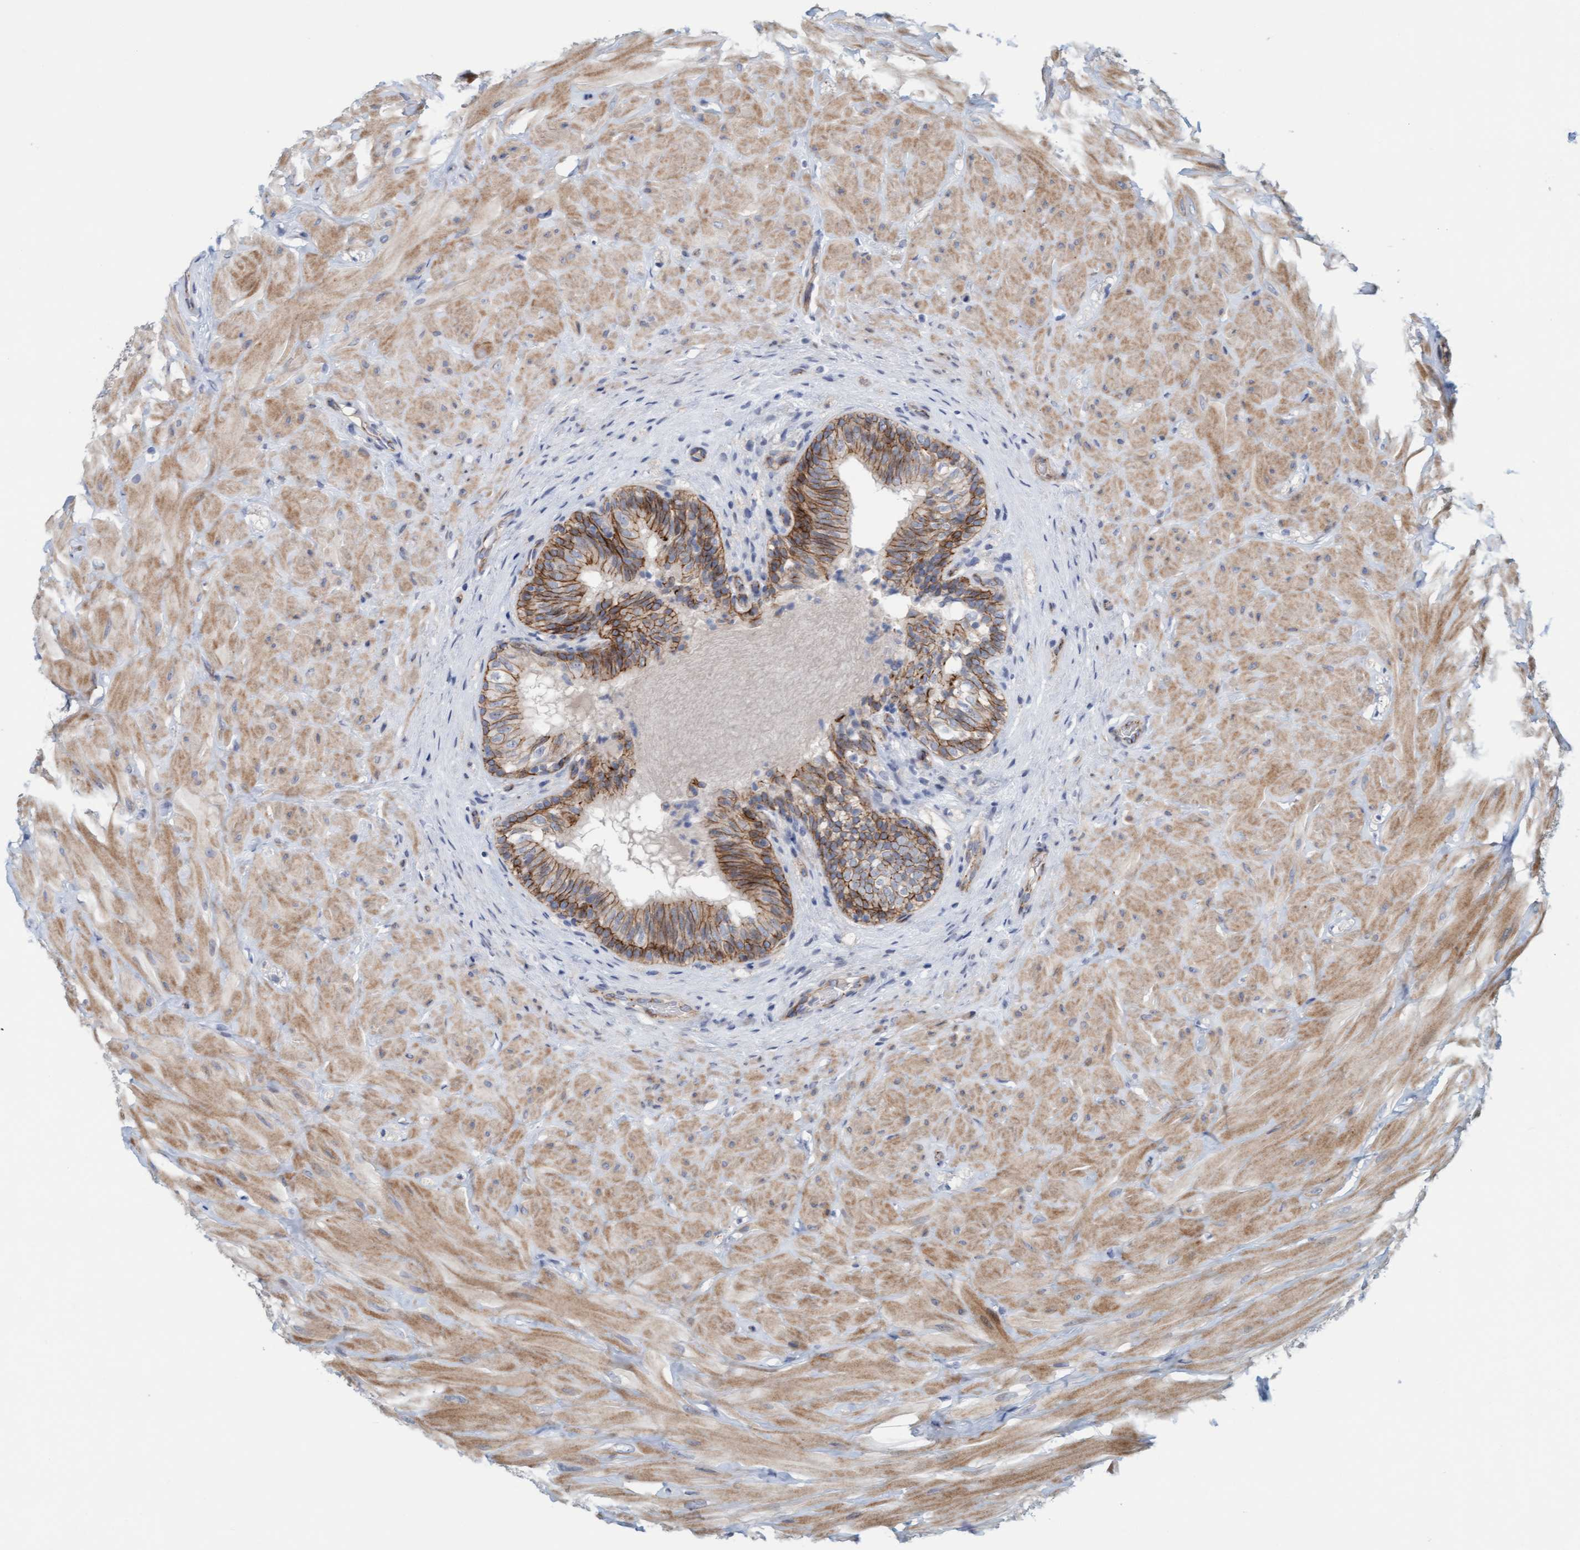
{"staining": {"intensity": "strong", "quantity": "25%-75%", "location": "cytoplasmic/membranous"}, "tissue": "epididymis", "cell_type": "Glandular cells", "image_type": "normal", "snomed": [{"axis": "morphology", "description": "Normal tissue, NOS"}, {"axis": "topography", "description": "Soft tissue"}, {"axis": "topography", "description": "Epididymis"}], "caption": "Immunohistochemical staining of unremarkable human epididymis displays high levels of strong cytoplasmic/membranous positivity in approximately 25%-75% of glandular cells.", "gene": "KRBA2", "patient": {"sex": "male", "age": 26}}